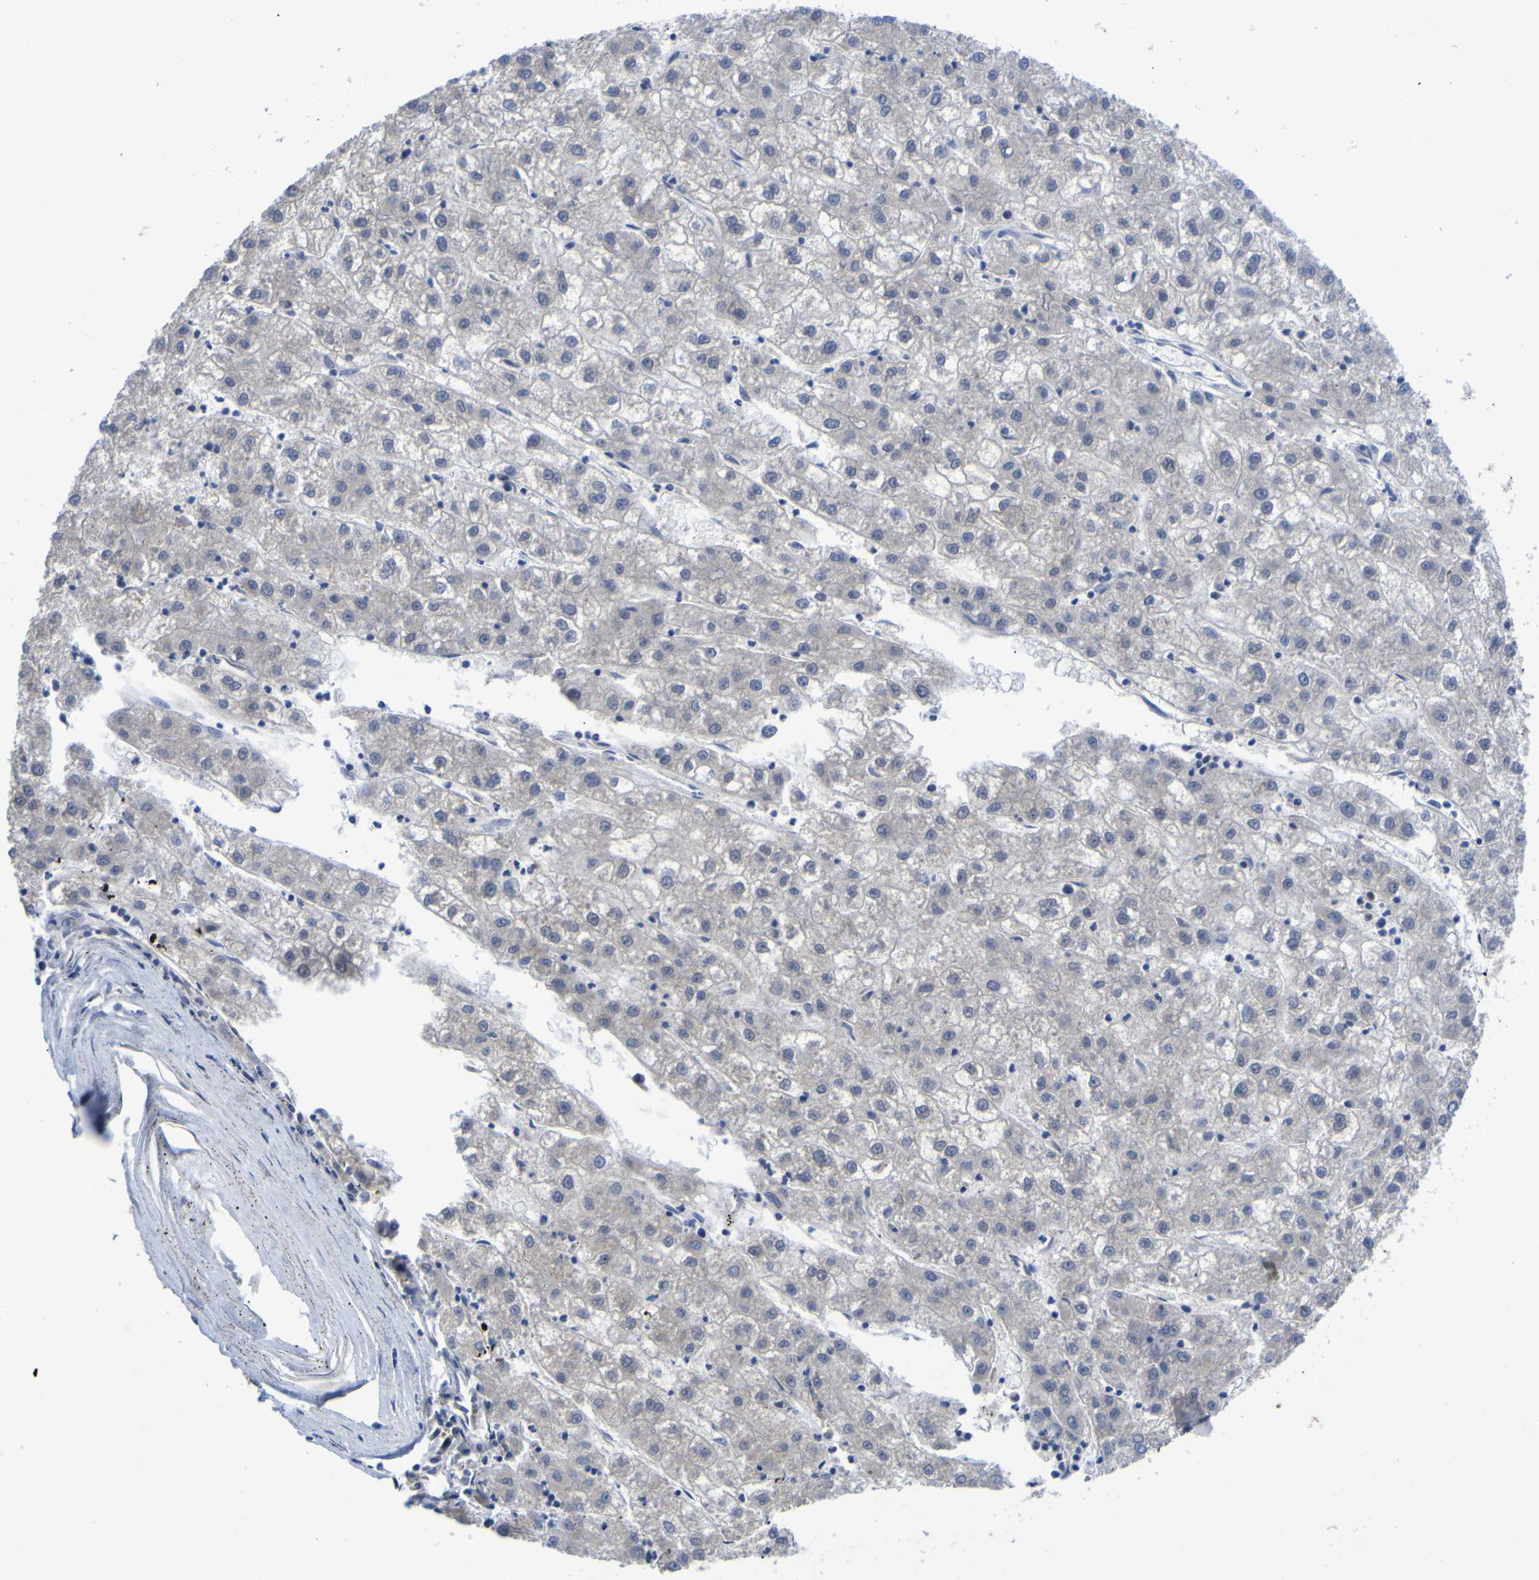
{"staining": {"intensity": "negative", "quantity": "none", "location": "none"}, "tissue": "liver cancer", "cell_type": "Tumor cells", "image_type": "cancer", "snomed": [{"axis": "morphology", "description": "Carcinoma, Hepatocellular, NOS"}, {"axis": "topography", "description": "Liver"}], "caption": "Human liver cancer (hepatocellular carcinoma) stained for a protein using IHC shows no staining in tumor cells.", "gene": "TNFRSF11A", "patient": {"sex": "male", "age": 72}}